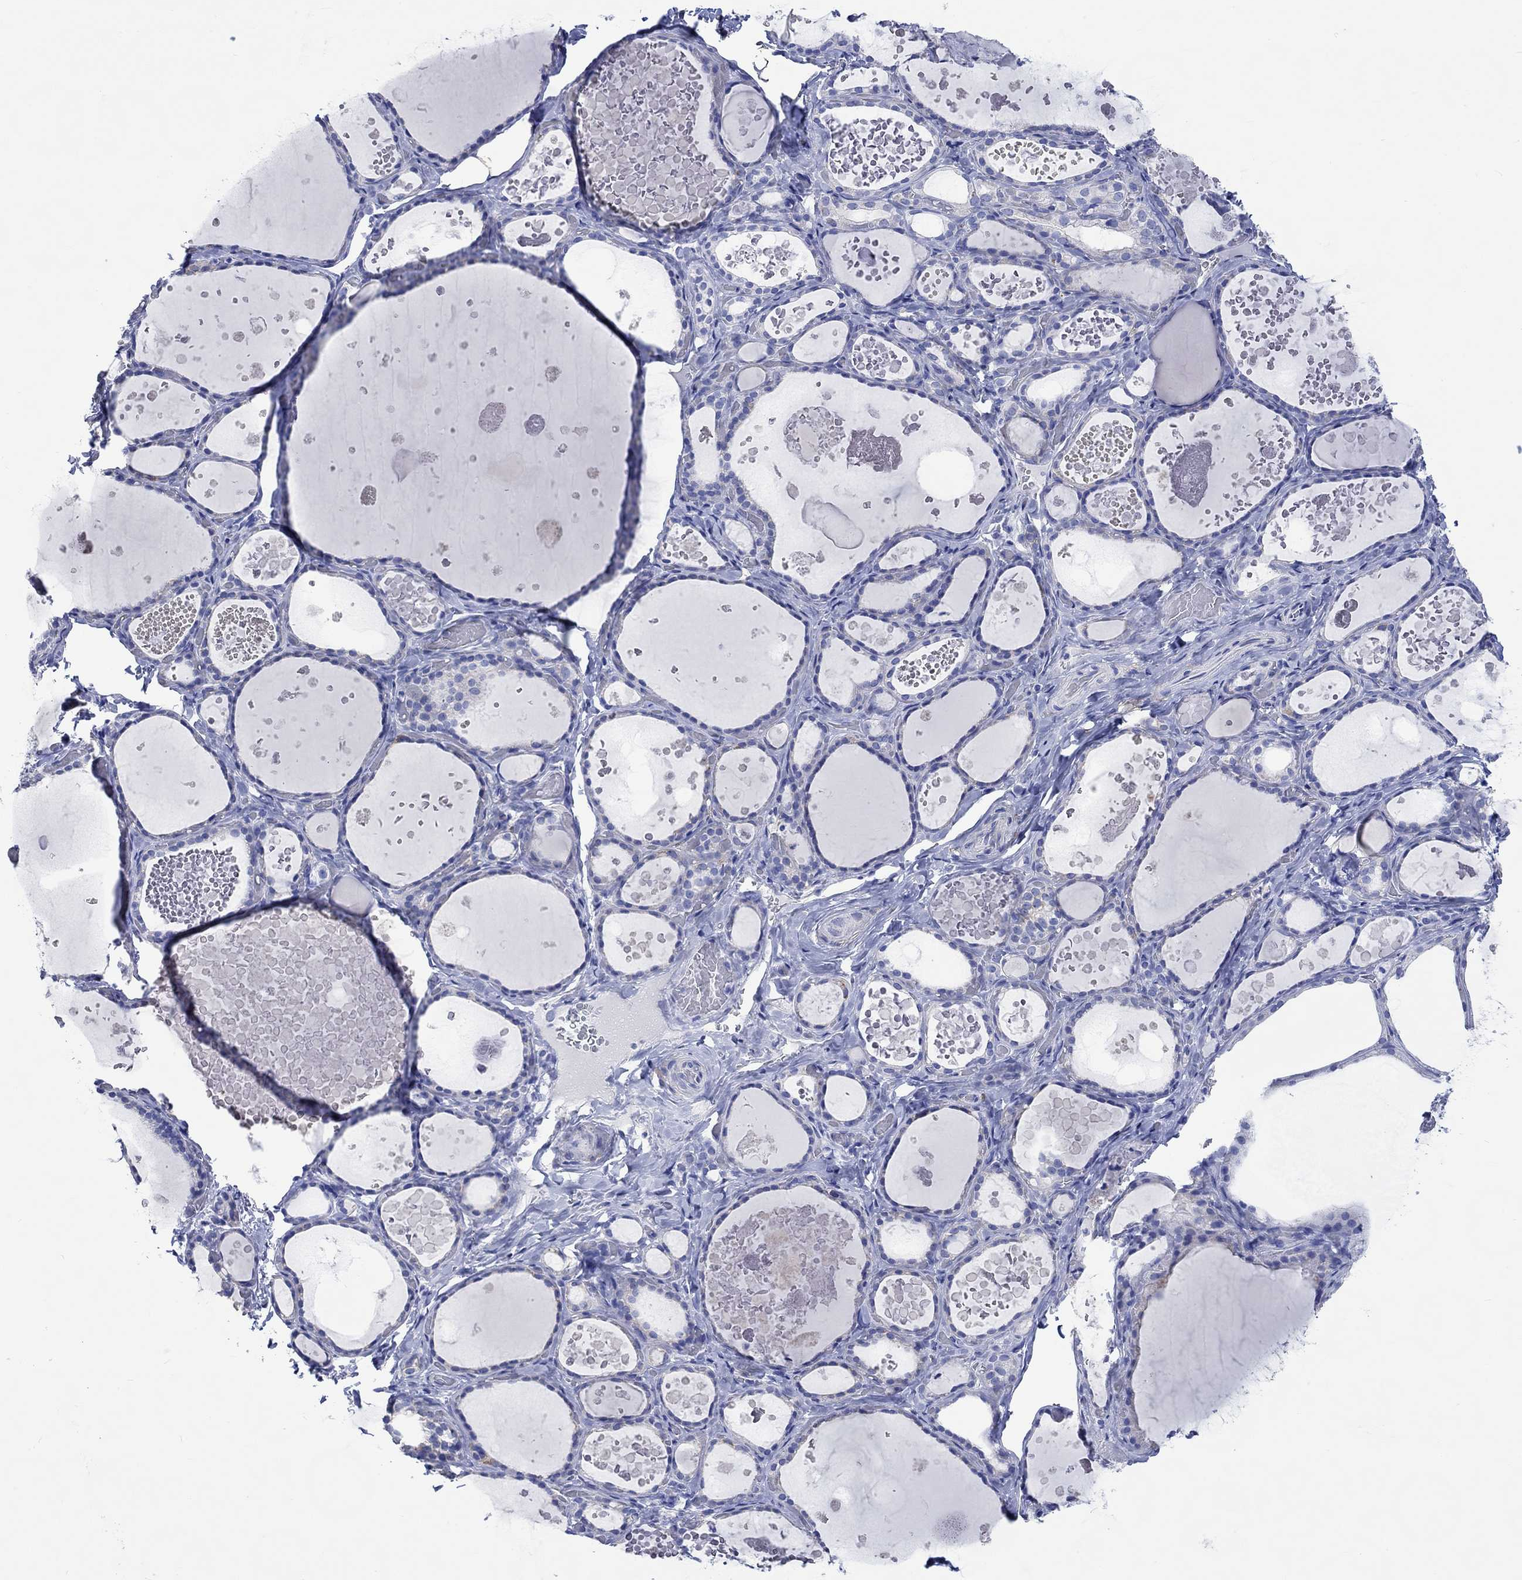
{"staining": {"intensity": "negative", "quantity": "none", "location": "none"}, "tissue": "thyroid gland", "cell_type": "Glandular cells", "image_type": "normal", "snomed": [{"axis": "morphology", "description": "Normal tissue, NOS"}, {"axis": "topography", "description": "Thyroid gland"}], "caption": "The photomicrograph displays no staining of glandular cells in normal thyroid gland. Brightfield microscopy of immunohistochemistry stained with DAB (brown) and hematoxylin (blue), captured at high magnification.", "gene": "CPLX1", "patient": {"sex": "female", "age": 56}}